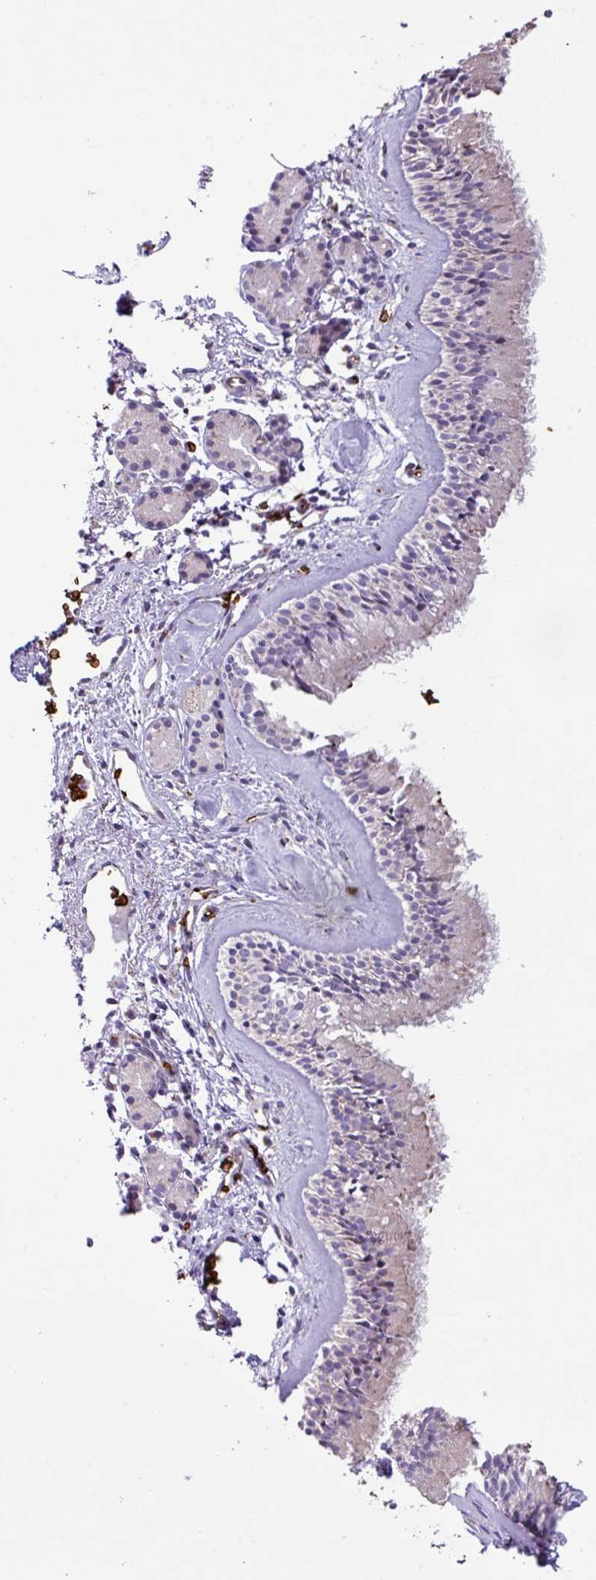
{"staining": {"intensity": "negative", "quantity": "none", "location": "none"}, "tissue": "nasopharynx", "cell_type": "Respiratory epithelial cells", "image_type": "normal", "snomed": [{"axis": "morphology", "description": "Normal tissue, NOS"}, {"axis": "topography", "description": "Nasopharynx"}], "caption": "Nasopharynx stained for a protein using immunohistochemistry (IHC) shows no expression respiratory epithelial cells.", "gene": "RAD21L1", "patient": {"sex": "male", "age": 82}}